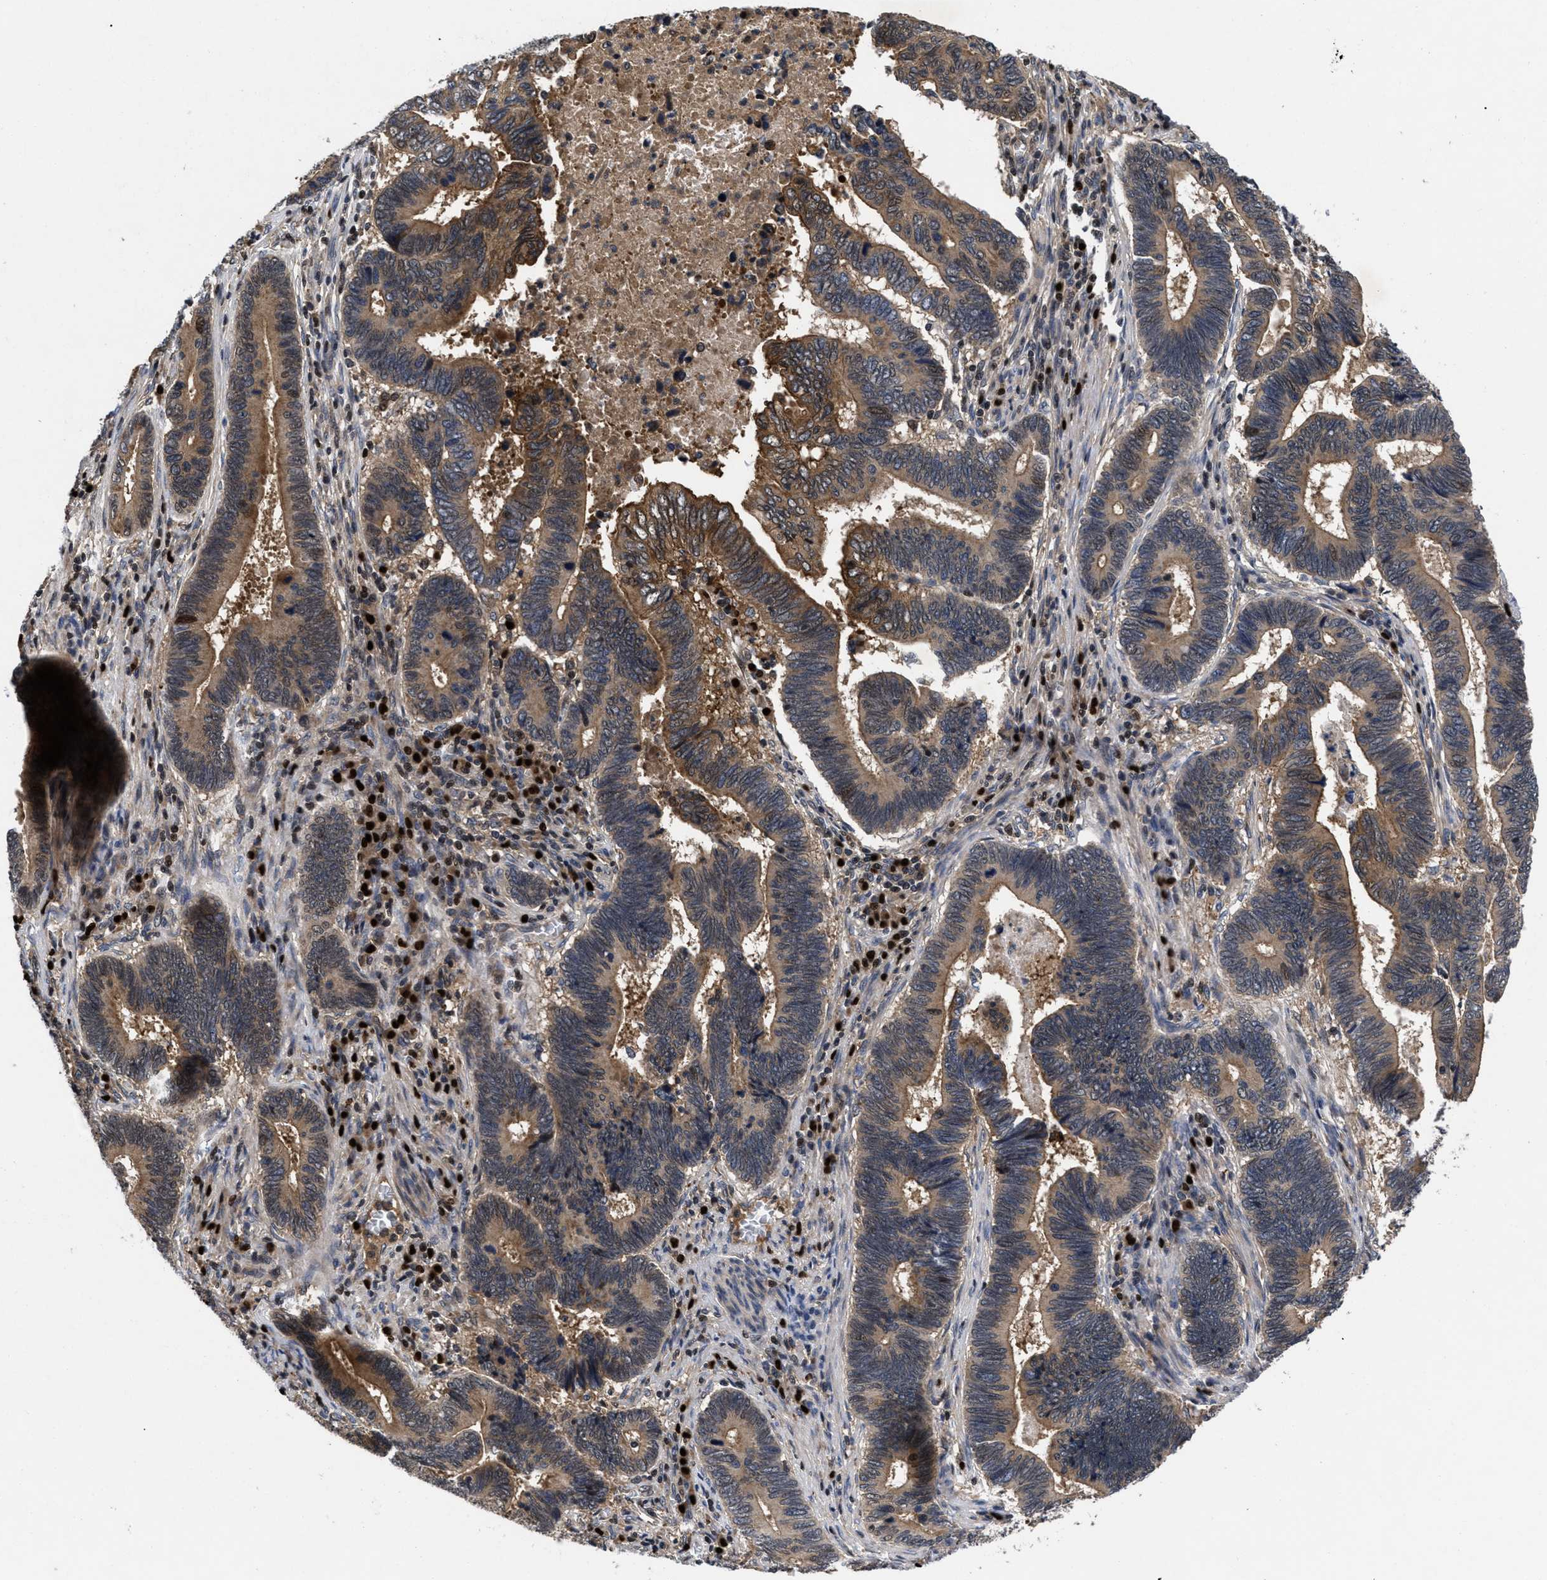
{"staining": {"intensity": "moderate", "quantity": ">75%", "location": "cytoplasmic/membranous"}, "tissue": "pancreatic cancer", "cell_type": "Tumor cells", "image_type": "cancer", "snomed": [{"axis": "morphology", "description": "Adenocarcinoma, NOS"}, {"axis": "topography", "description": "Pancreas"}], "caption": "Brown immunohistochemical staining in human pancreatic cancer demonstrates moderate cytoplasmic/membranous expression in about >75% of tumor cells.", "gene": "FAM200A", "patient": {"sex": "female", "age": 70}}